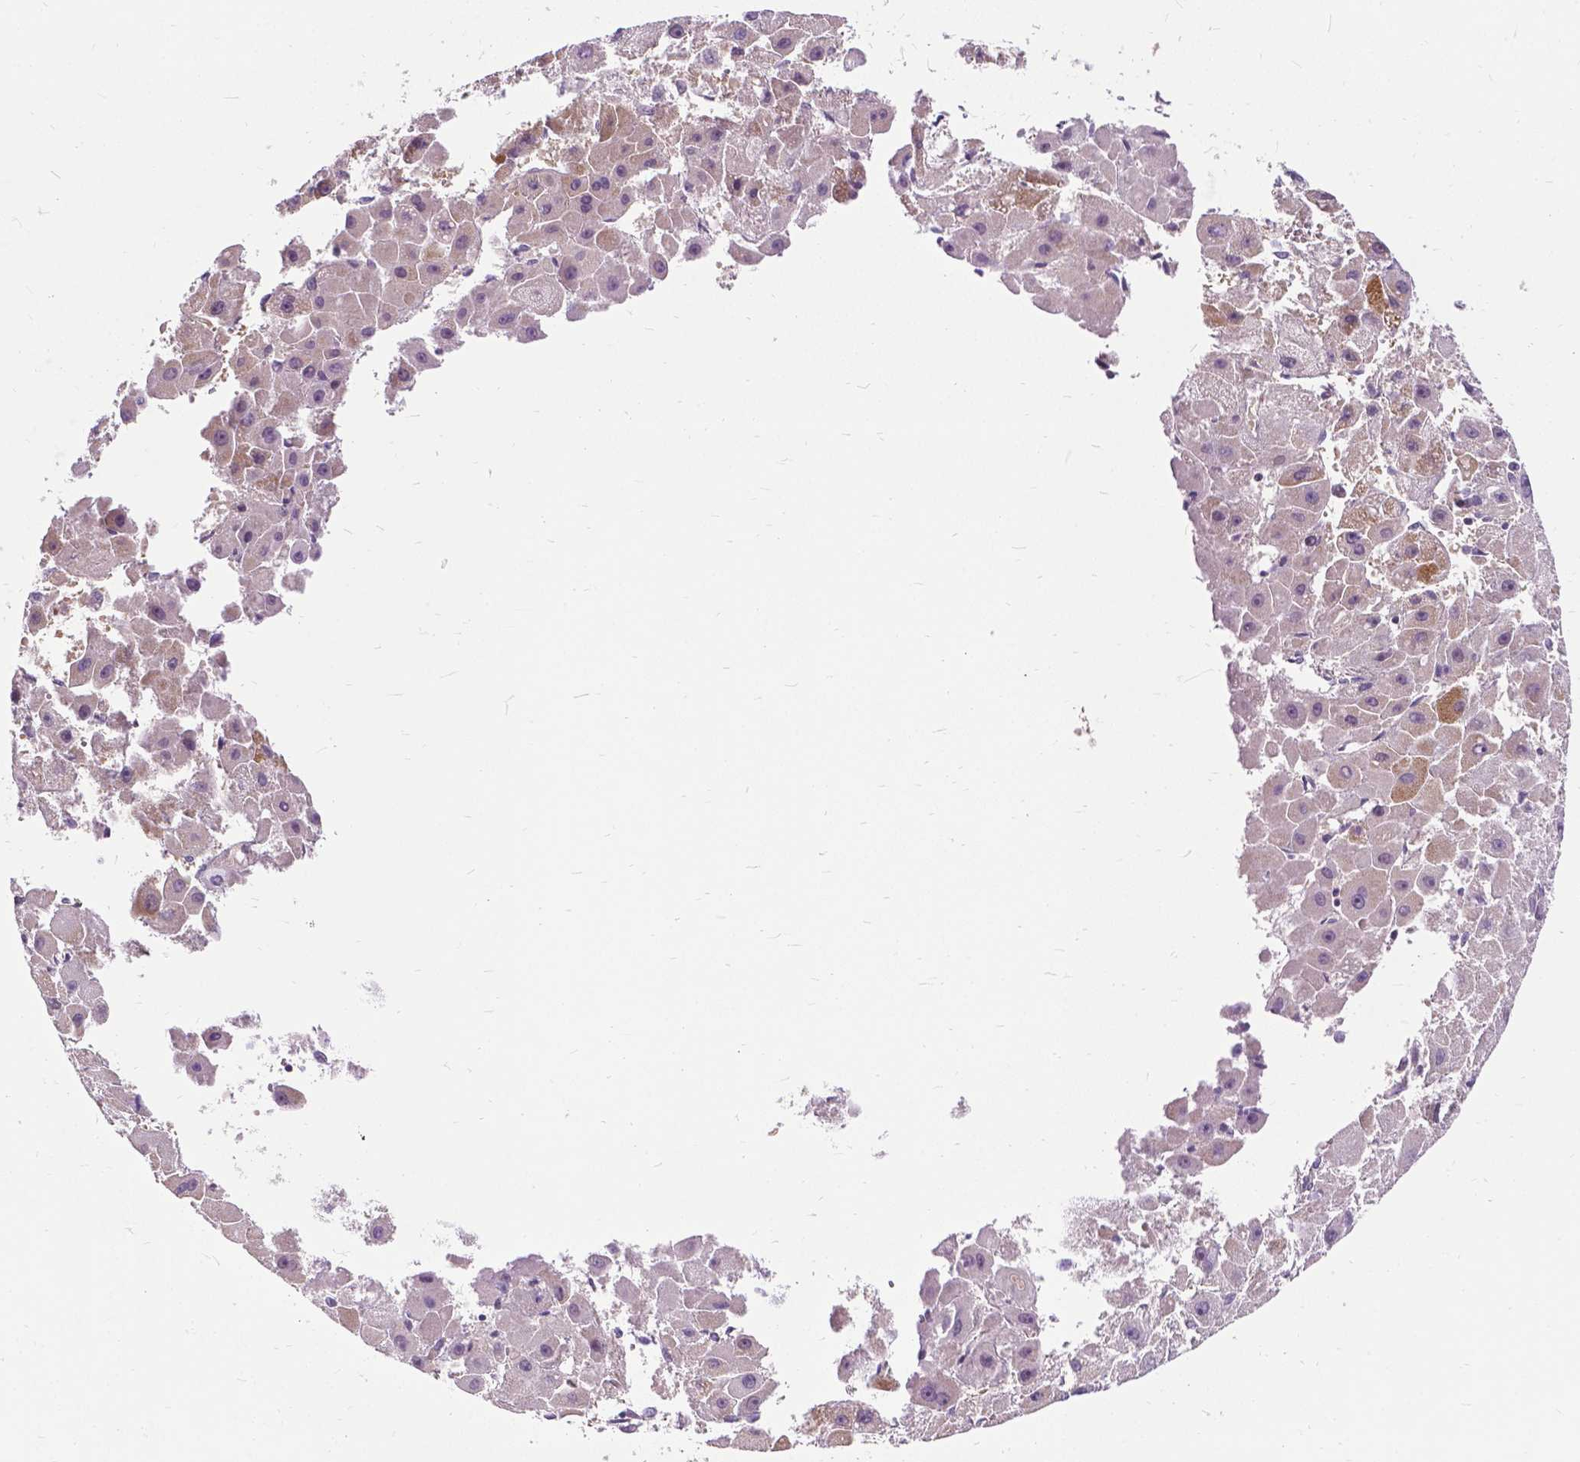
{"staining": {"intensity": "negative", "quantity": "none", "location": "none"}, "tissue": "liver cancer", "cell_type": "Tumor cells", "image_type": "cancer", "snomed": [{"axis": "morphology", "description": "Carcinoma, Hepatocellular, NOS"}, {"axis": "topography", "description": "Liver"}], "caption": "Tumor cells show no significant expression in liver cancer (hepatocellular carcinoma).", "gene": "JAK3", "patient": {"sex": "female", "age": 25}}